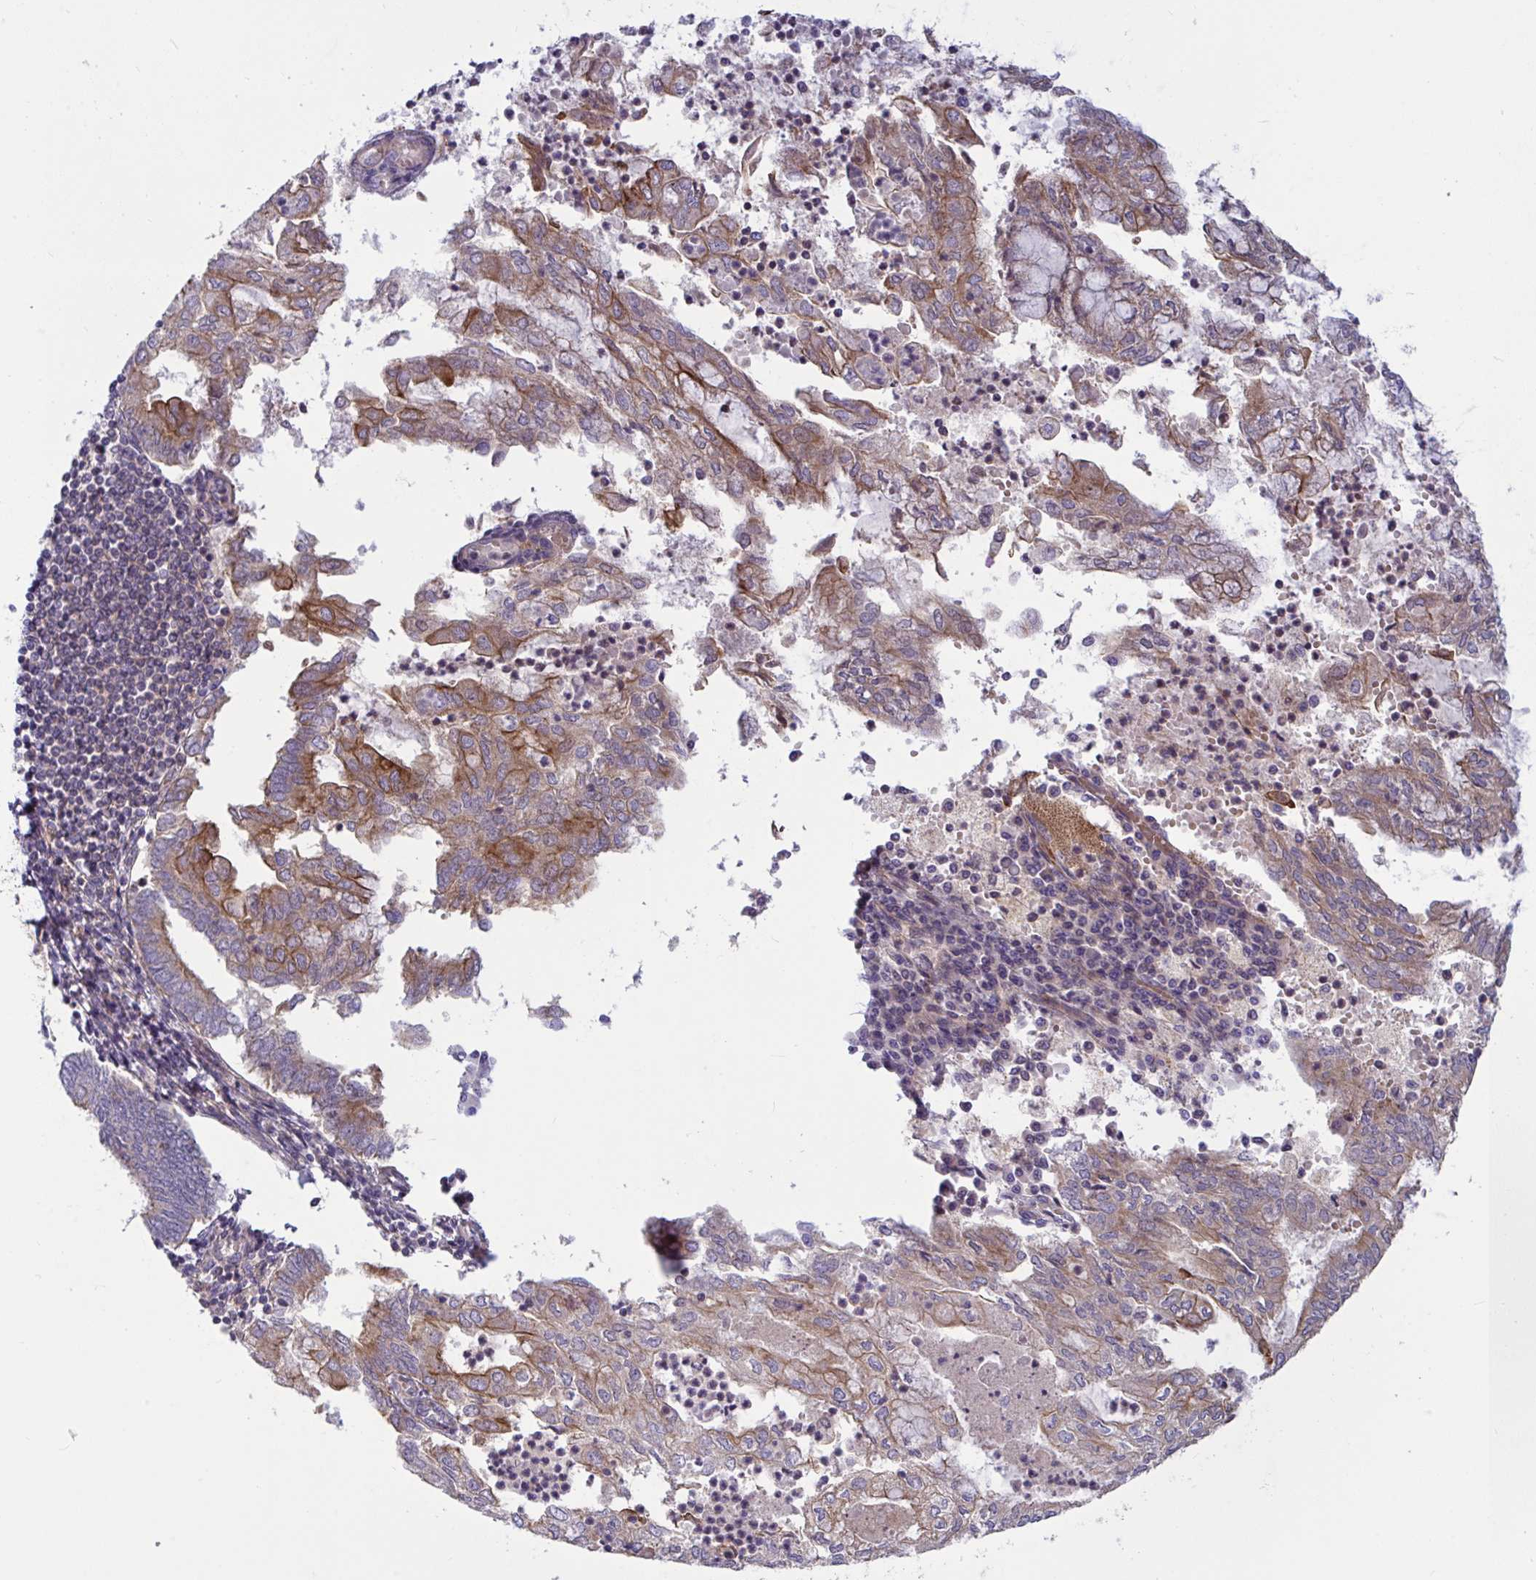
{"staining": {"intensity": "moderate", "quantity": "25%-75%", "location": "cytoplasmic/membranous"}, "tissue": "endometrial cancer", "cell_type": "Tumor cells", "image_type": "cancer", "snomed": [{"axis": "morphology", "description": "Adenocarcinoma, NOS"}, {"axis": "topography", "description": "Endometrium"}], "caption": "This micrograph reveals endometrial adenocarcinoma stained with immunohistochemistry to label a protein in brown. The cytoplasmic/membranous of tumor cells show moderate positivity for the protein. Nuclei are counter-stained blue.", "gene": "TANK", "patient": {"sex": "female", "age": 75}}